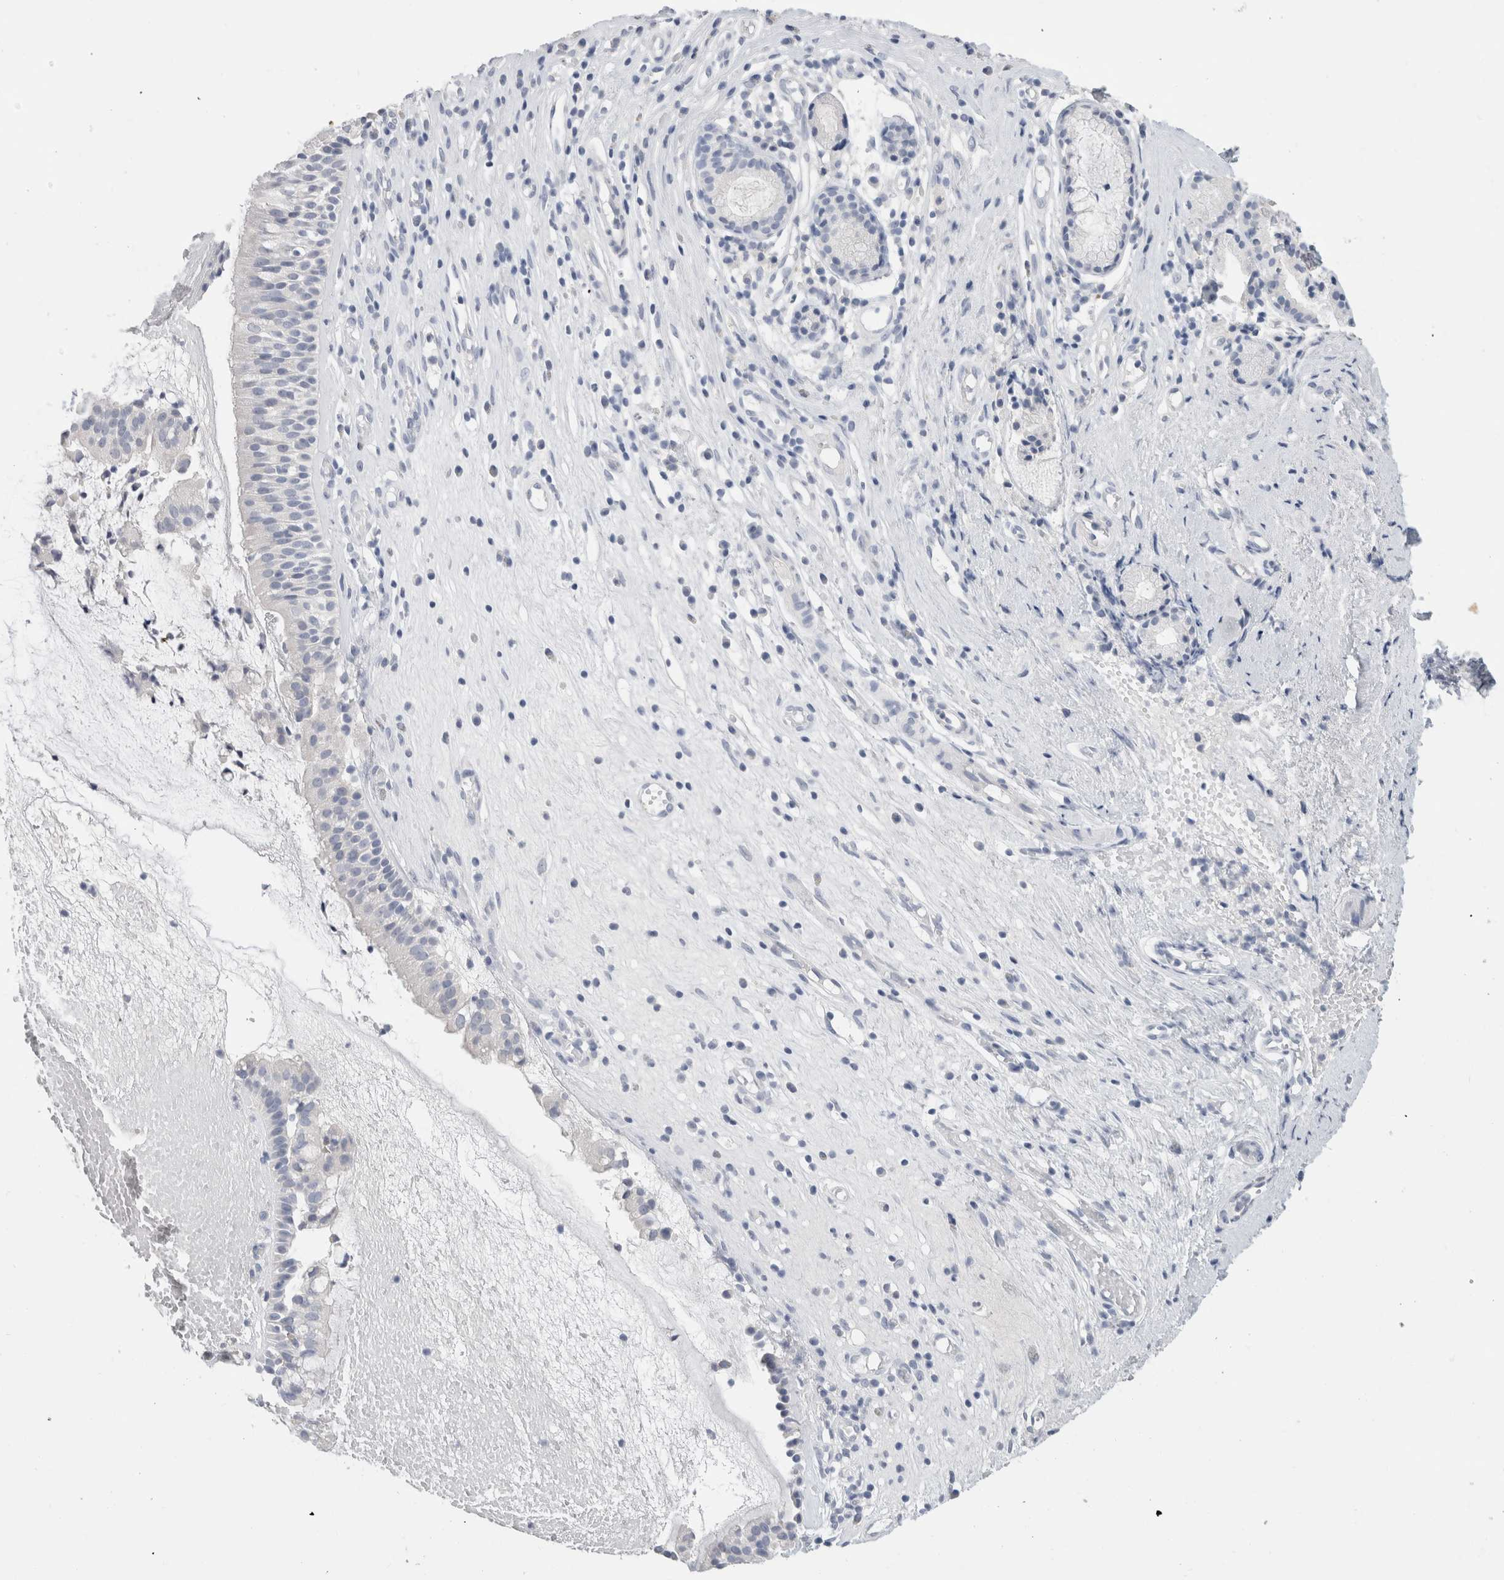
{"staining": {"intensity": "negative", "quantity": "none", "location": "none"}, "tissue": "nasopharynx", "cell_type": "Respiratory epithelial cells", "image_type": "normal", "snomed": [{"axis": "morphology", "description": "Normal tissue, NOS"}, {"axis": "topography", "description": "Nasopharynx"}], "caption": "A high-resolution image shows immunohistochemistry (IHC) staining of normal nasopharynx, which exhibits no significant expression in respiratory epithelial cells. Brightfield microscopy of IHC stained with DAB (brown) and hematoxylin (blue), captured at high magnification.", "gene": "BCAN", "patient": {"sex": "female", "age": 39}}